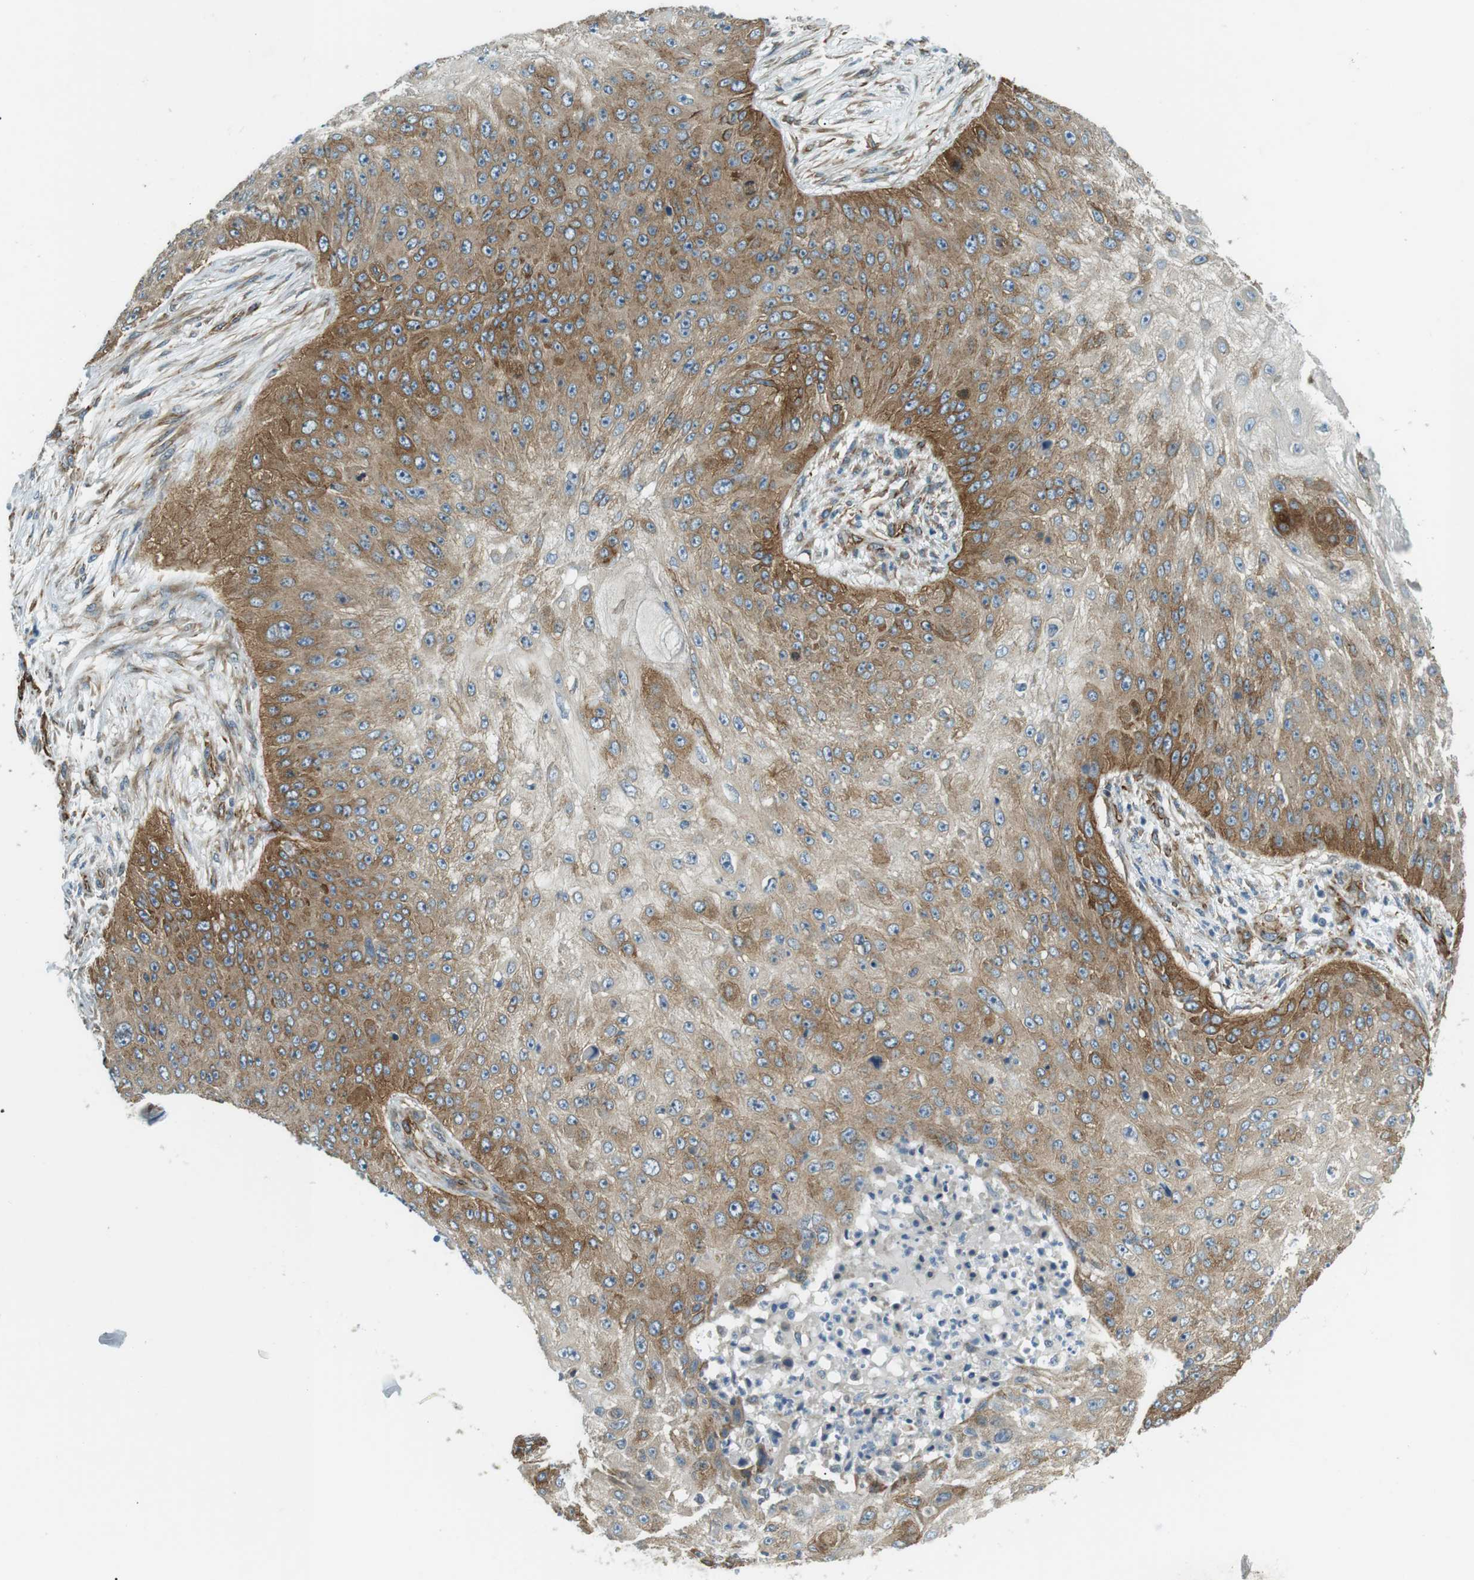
{"staining": {"intensity": "moderate", "quantity": ">75%", "location": "cytoplasmic/membranous"}, "tissue": "skin cancer", "cell_type": "Tumor cells", "image_type": "cancer", "snomed": [{"axis": "morphology", "description": "Squamous cell carcinoma, NOS"}, {"axis": "topography", "description": "Skin"}], "caption": "Immunohistochemistry (IHC) (DAB (3,3'-diaminobenzidine)) staining of skin cancer (squamous cell carcinoma) shows moderate cytoplasmic/membranous protein expression in about >75% of tumor cells. (IHC, brightfield microscopy, high magnification).", "gene": "ODR4", "patient": {"sex": "female", "age": 80}}